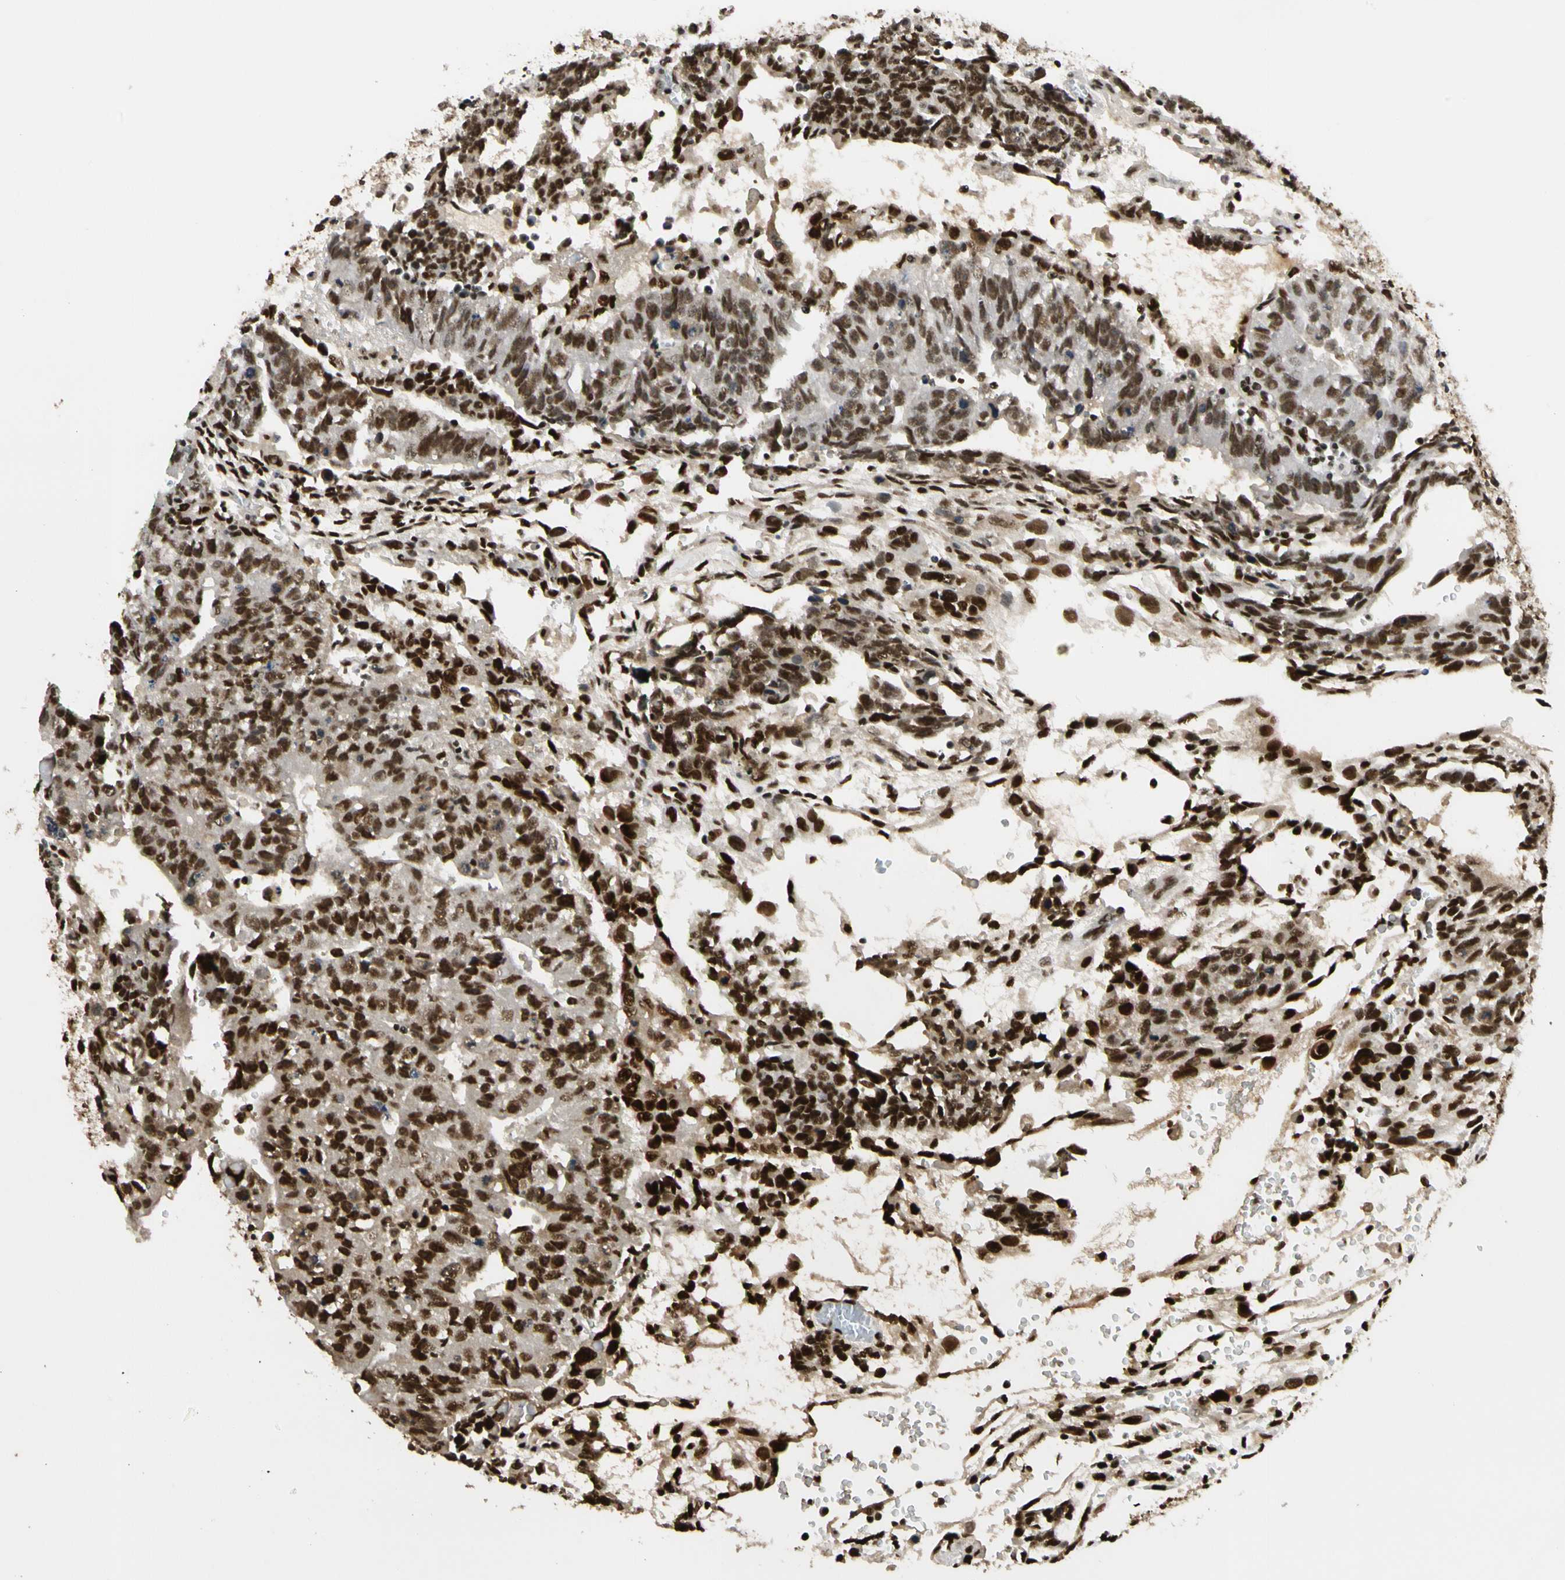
{"staining": {"intensity": "strong", "quantity": ">75%", "location": "nuclear"}, "tissue": "testis cancer", "cell_type": "Tumor cells", "image_type": "cancer", "snomed": [{"axis": "morphology", "description": "Seminoma, NOS"}, {"axis": "morphology", "description": "Carcinoma, Embryonal, NOS"}, {"axis": "topography", "description": "Testis"}], "caption": "This is an image of immunohistochemistry staining of testis embryonal carcinoma, which shows strong staining in the nuclear of tumor cells.", "gene": "CDK12", "patient": {"sex": "male", "age": 52}}